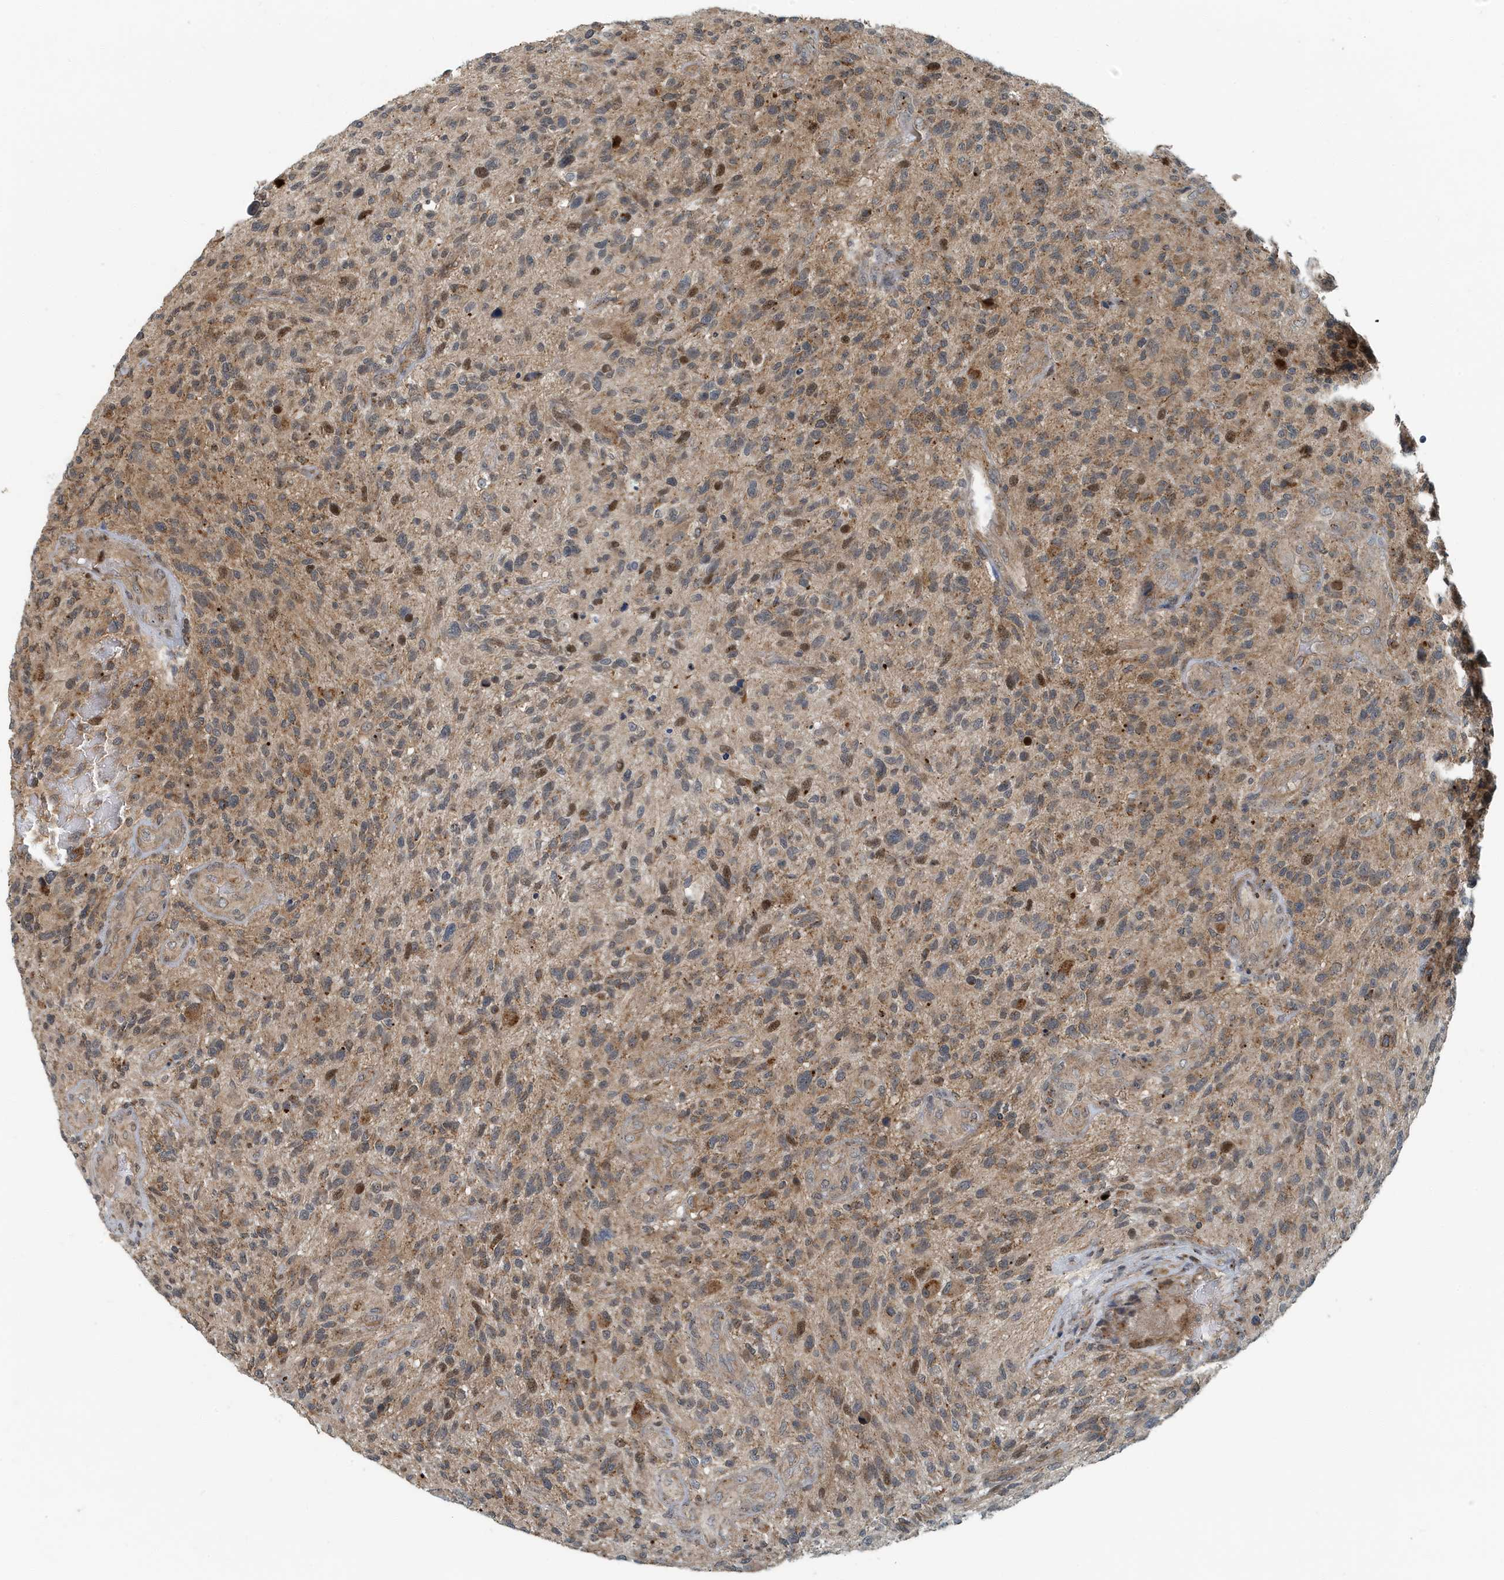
{"staining": {"intensity": "moderate", "quantity": "25%-75%", "location": "cytoplasmic/membranous"}, "tissue": "glioma", "cell_type": "Tumor cells", "image_type": "cancer", "snomed": [{"axis": "morphology", "description": "Glioma, malignant, High grade"}, {"axis": "topography", "description": "Brain"}], "caption": "The image demonstrates a brown stain indicating the presence of a protein in the cytoplasmic/membranous of tumor cells in high-grade glioma (malignant).", "gene": "KIF15", "patient": {"sex": "male", "age": 47}}